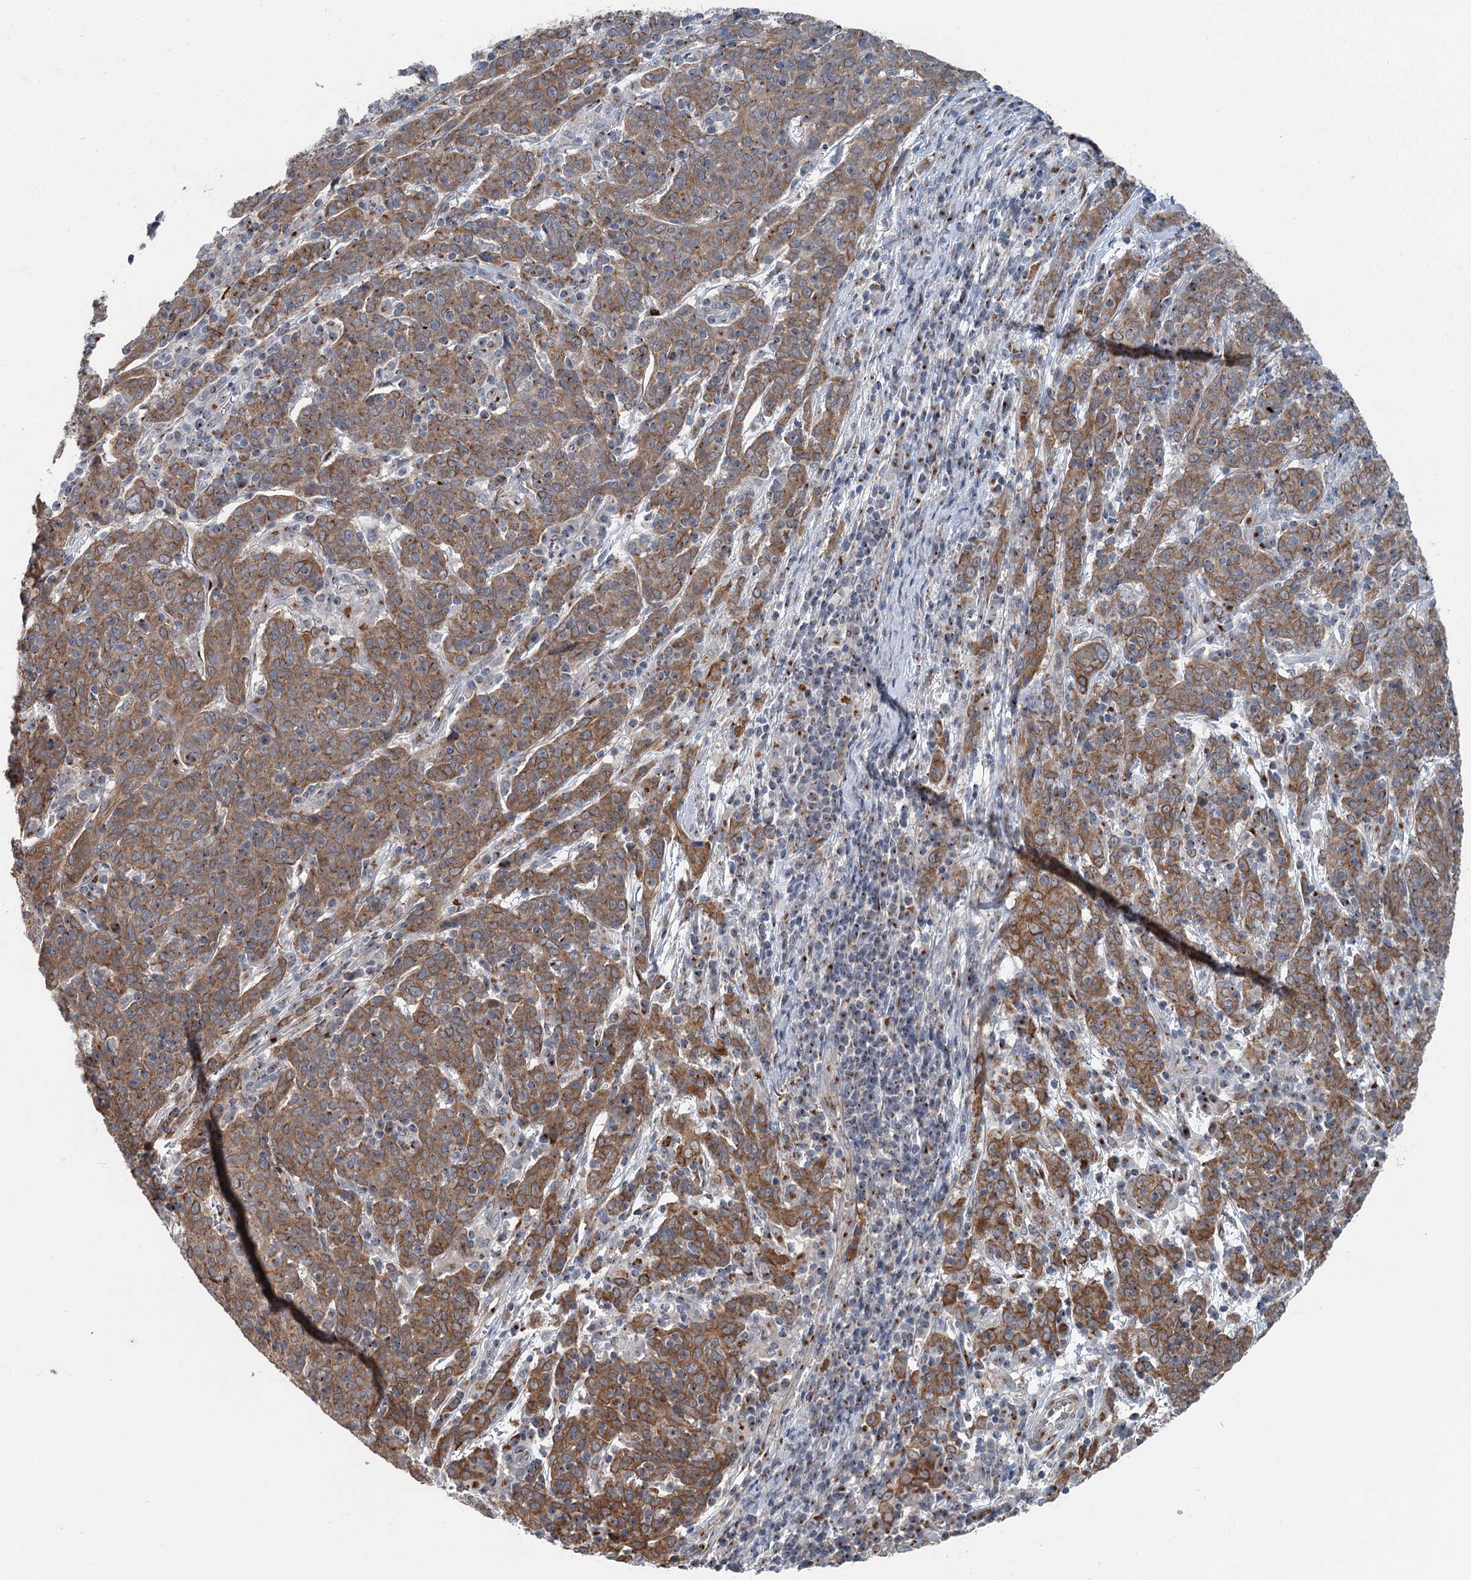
{"staining": {"intensity": "moderate", "quantity": ">75%", "location": "cytoplasmic/membranous"}, "tissue": "cervical cancer", "cell_type": "Tumor cells", "image_type": "cancer", "snomed": [{"axis": "morphology", "description": "Squamous cell carcinoma, NOS"}, {"axis": "topography", "description": "Cervix"}], "caption": "Cervical cancer stained with immunohistochemistry shows moderate cytoplasmic/membranous staining in about >75% of tumor cells. Nuclei are stained in blue.", "gene": "ITIH5", "patient": {"sex": "female", "age": 67}}